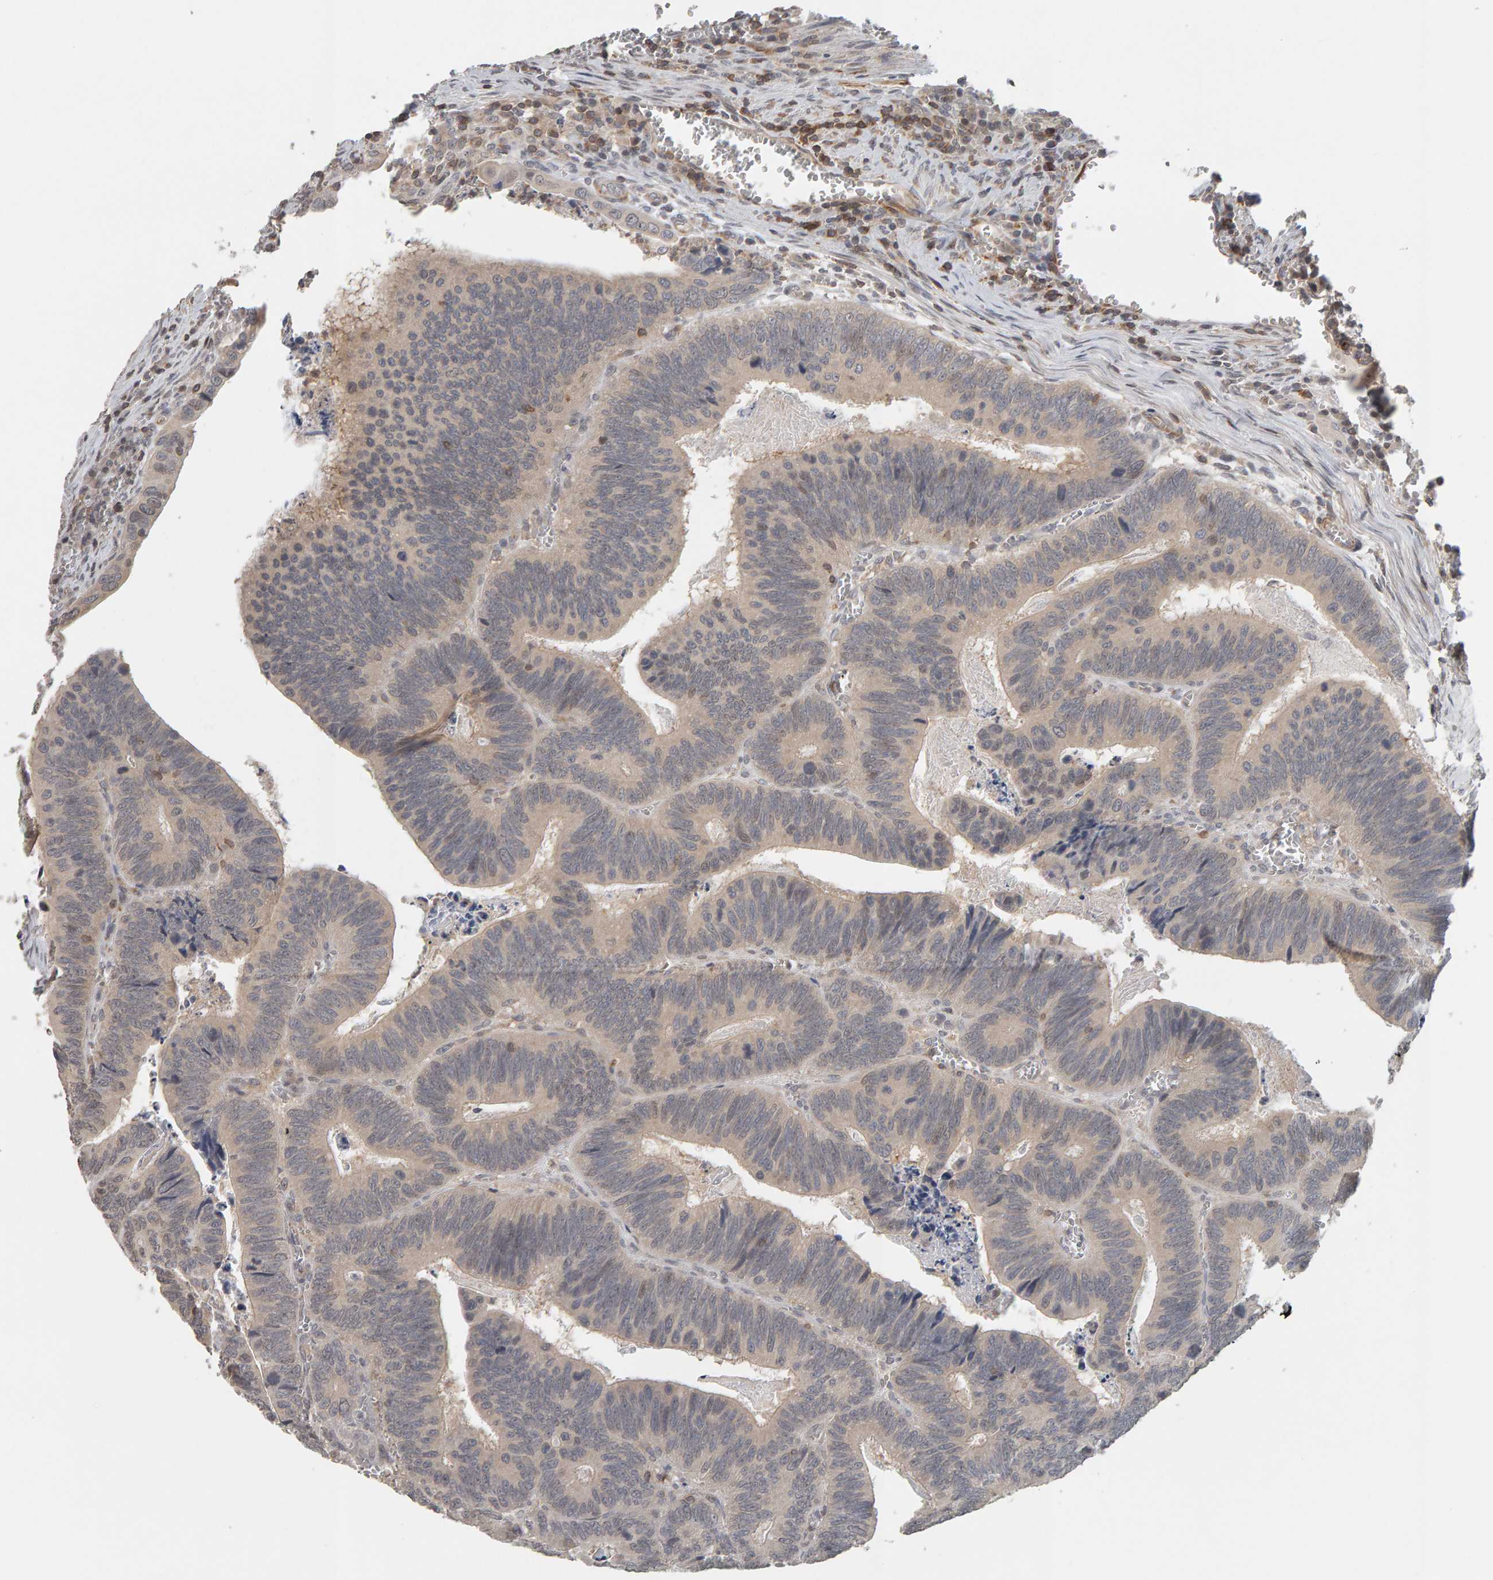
{"staining": {"intensity": "weak", "quantity": "<25%", "location": "cytoplasmic/membranous"}, "tissue": "colorectal cancer", "cell_type": "Tumor cells", "image_type": "cancer", "snomed": [{"axis": "morphology", "description": "Inflammation, NOS"}, {"axis": "morphology", "description": "Adenocarcinoma, NOS"}, {"axis": "topography", "description": "Colon"}], "caption": "High power microscopy micrograph of an immunohistochemistry (IHC) micrograph of colorectal adenocarcinoma, revealing no significant staining in tumor cells. The staining was performed using DAB to visualize the protein expression in brown, while the nuclei were stained in blue with hematoxylin (Magnification: 20x).", "gene": "TEFM", "patient": {"sex": "male", "age": 72}}